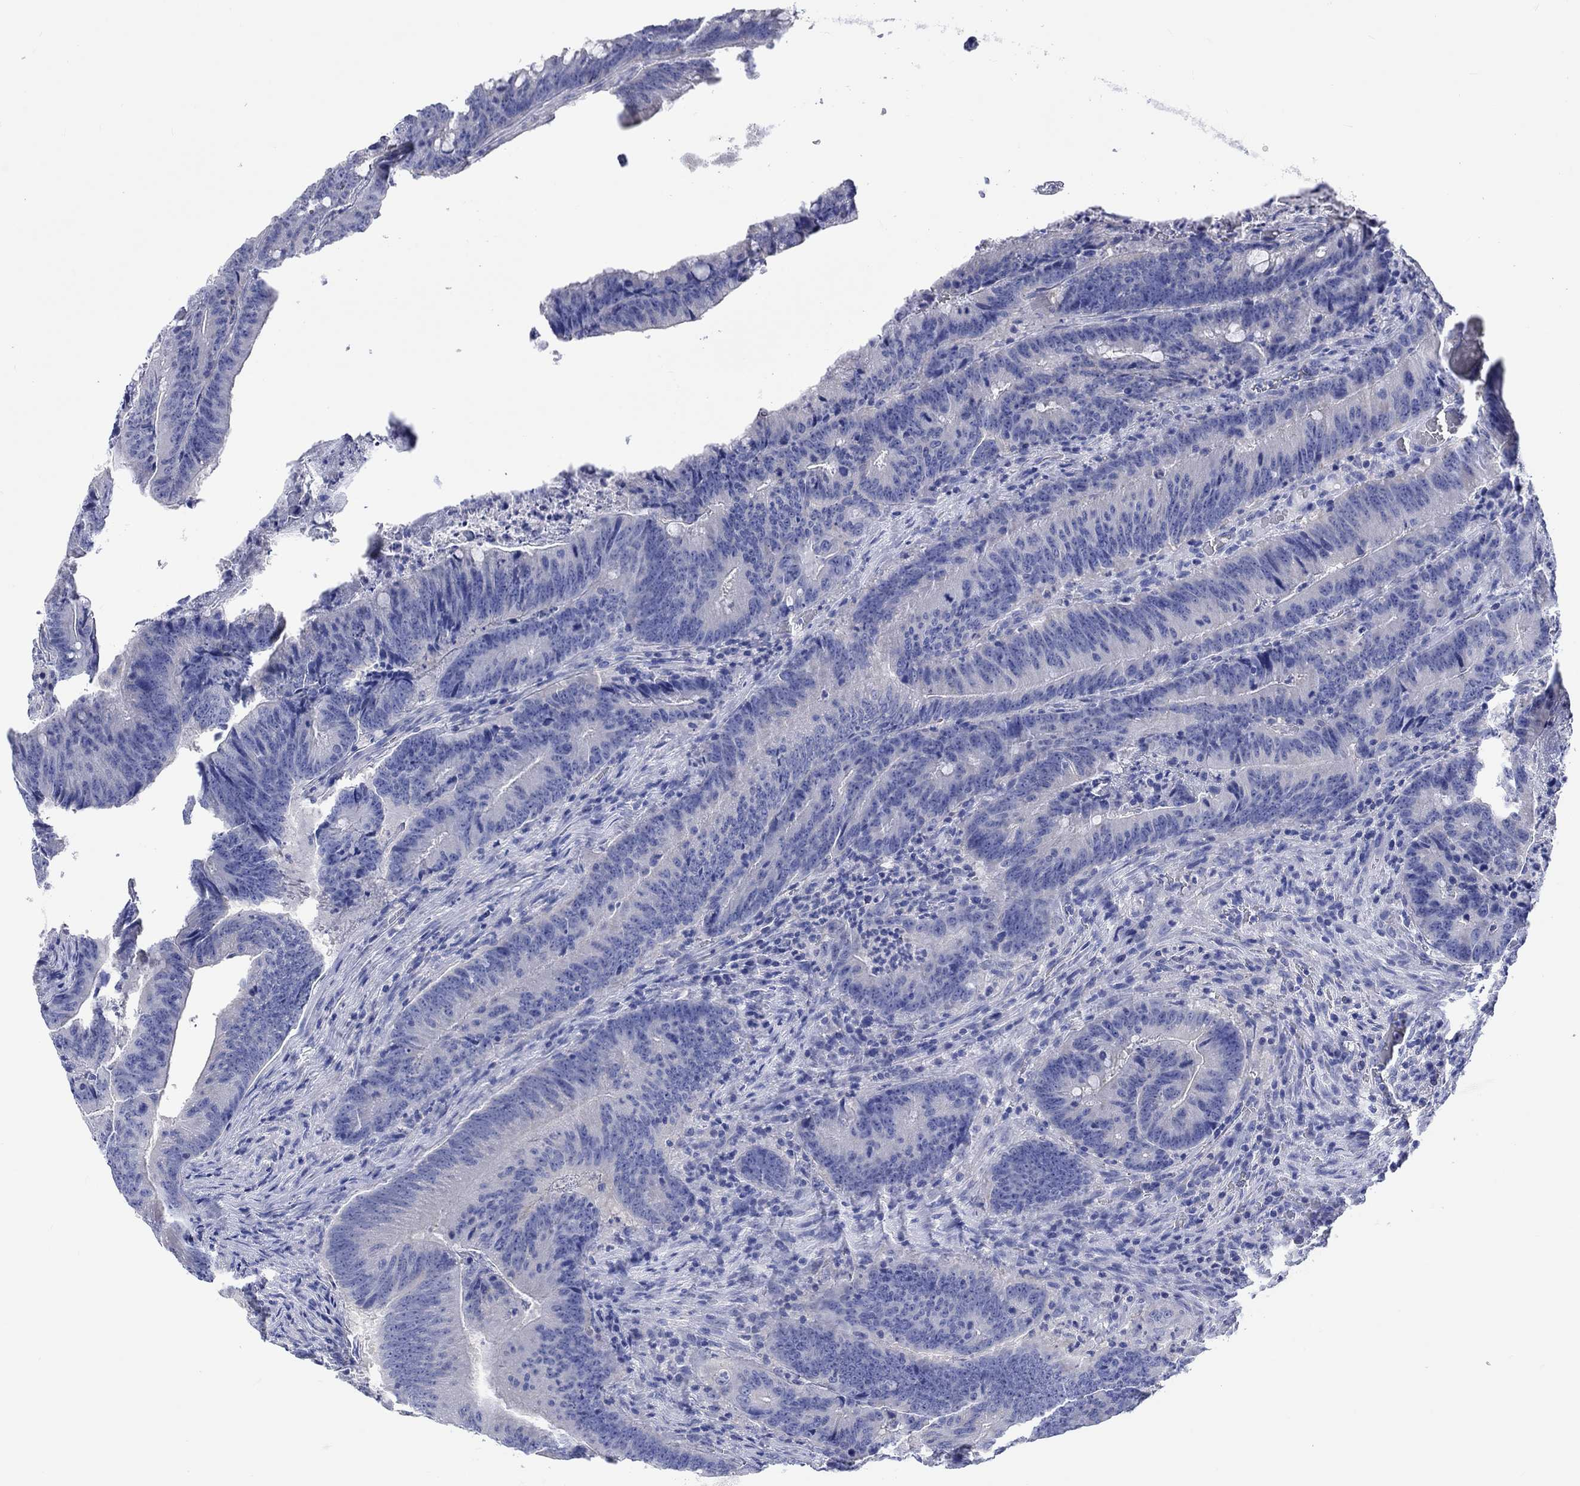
{"staining": {"intensity": "negative", "quantity": "none", "location": "none"}, "tissue": "colorectal cancer", "cell_type": "Tumor cells", "image_type": "cancer", "snomed": [{"axis": "morphology", "description": "Adenocarcinoma, NOS"}, {"axis": "topography", "description": "Colon"}], "caption": "Immunohistochemical staining of colorectal cancer exhibits no significant positivity in tumor cells. The staining was performed using DAB (3,3'-diaminobenzidine) to visualize the protein expression in brown, while the nuclei were stained in blue with hematoxylin (Magnification: 20x).", "gene": "TOMM20L", "patient": {"sex": "female", "age": 87}}